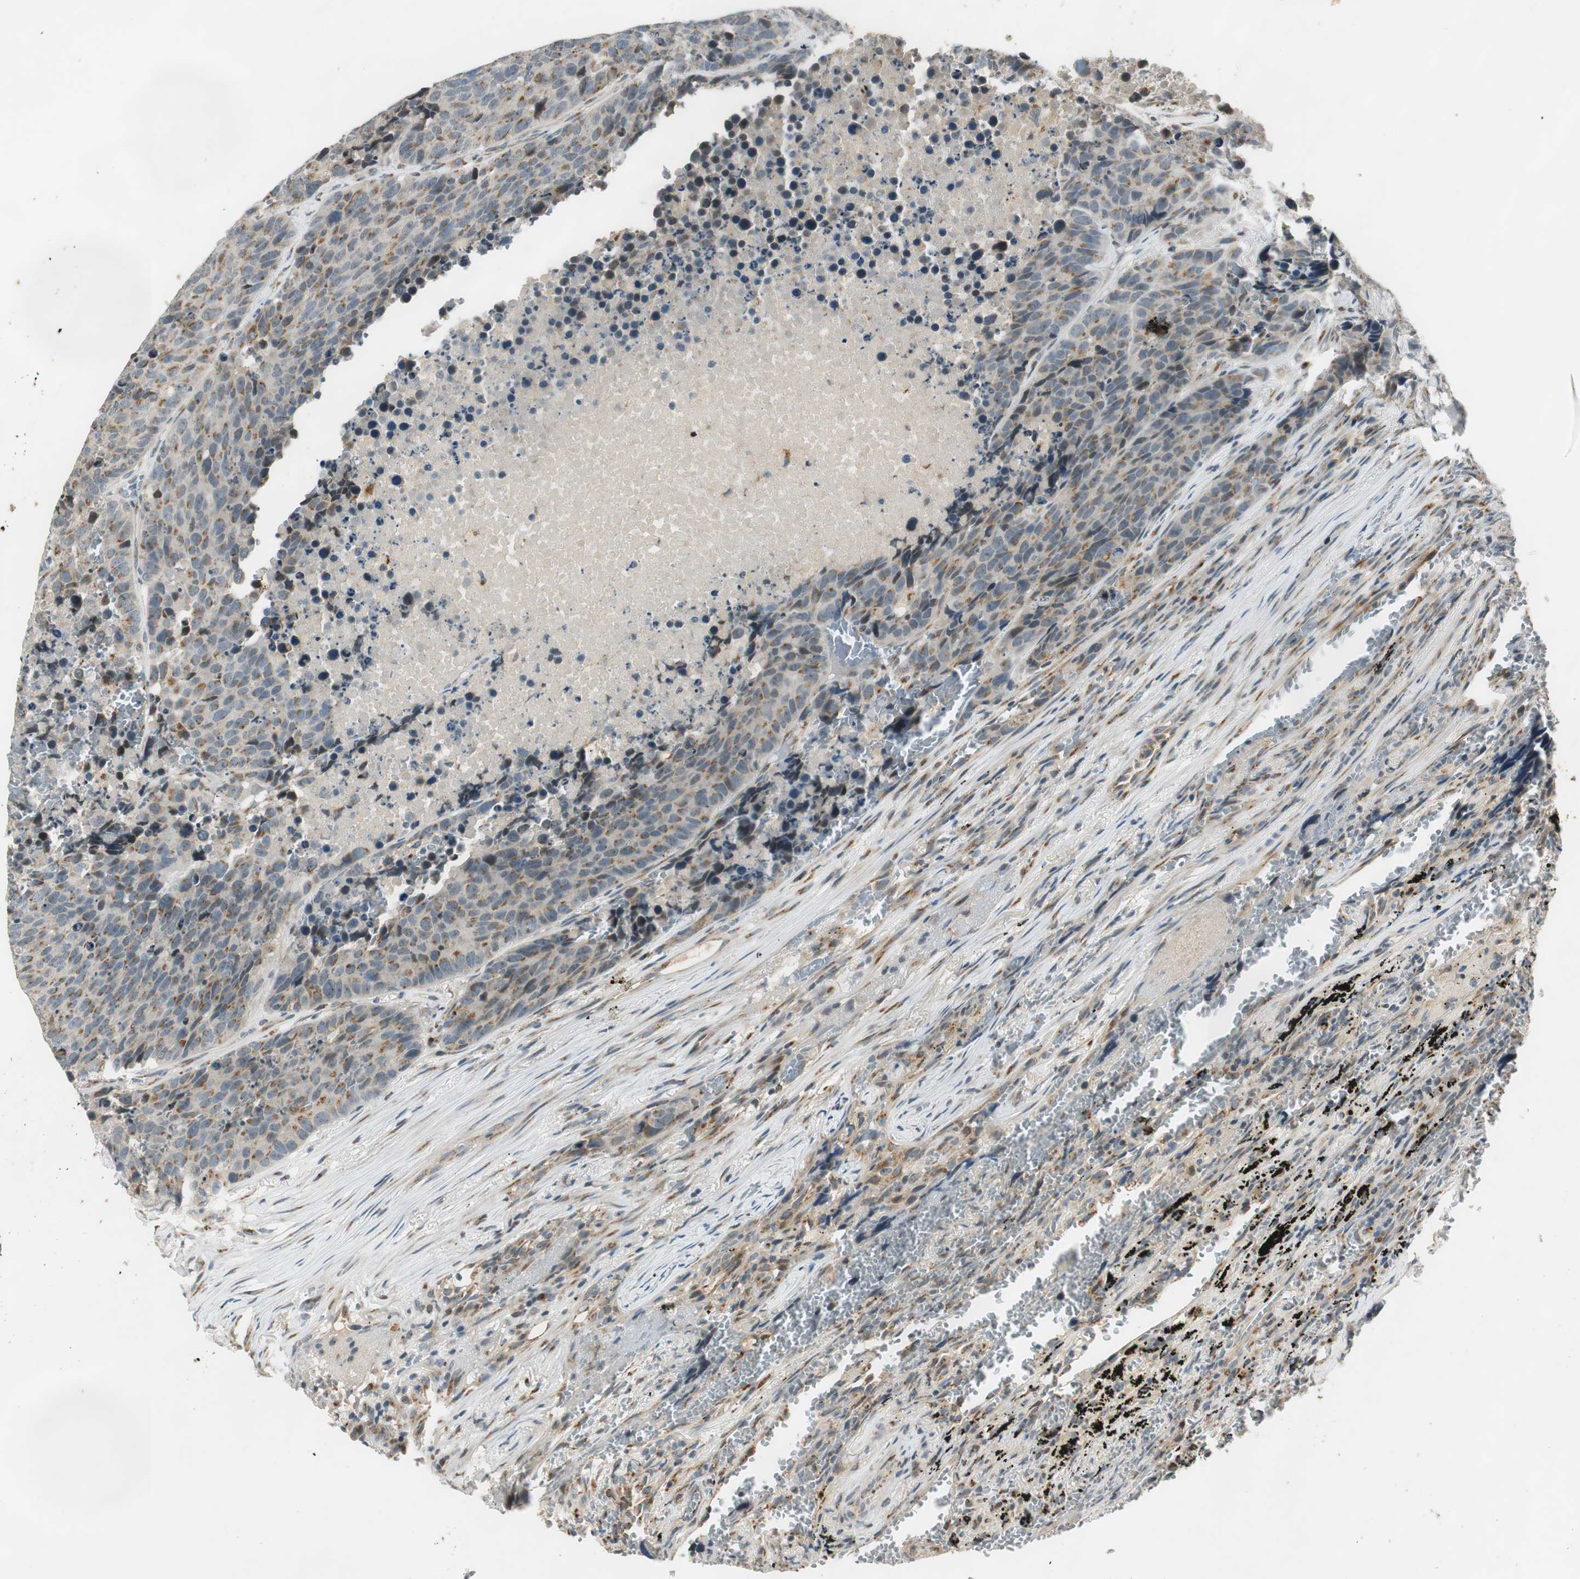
{"staining": {"intensity": "weak", "quantity": "<25%", "location": "cytoplasmic/membranous"}, "tissue": "carcinoid", "cell_type": "Tumor cells", "image_type": "cancer", "snomed": [{"axis": "morphology", "description": "Carcinoid, malignant, NOS"}, {"axis": "topography", "description": "Lung"}], "caption": "Tumor cells show no significant expression in malignant carcinoid.", "gene": "NEO1", "patient": {"sex": "male", "age": 60}}